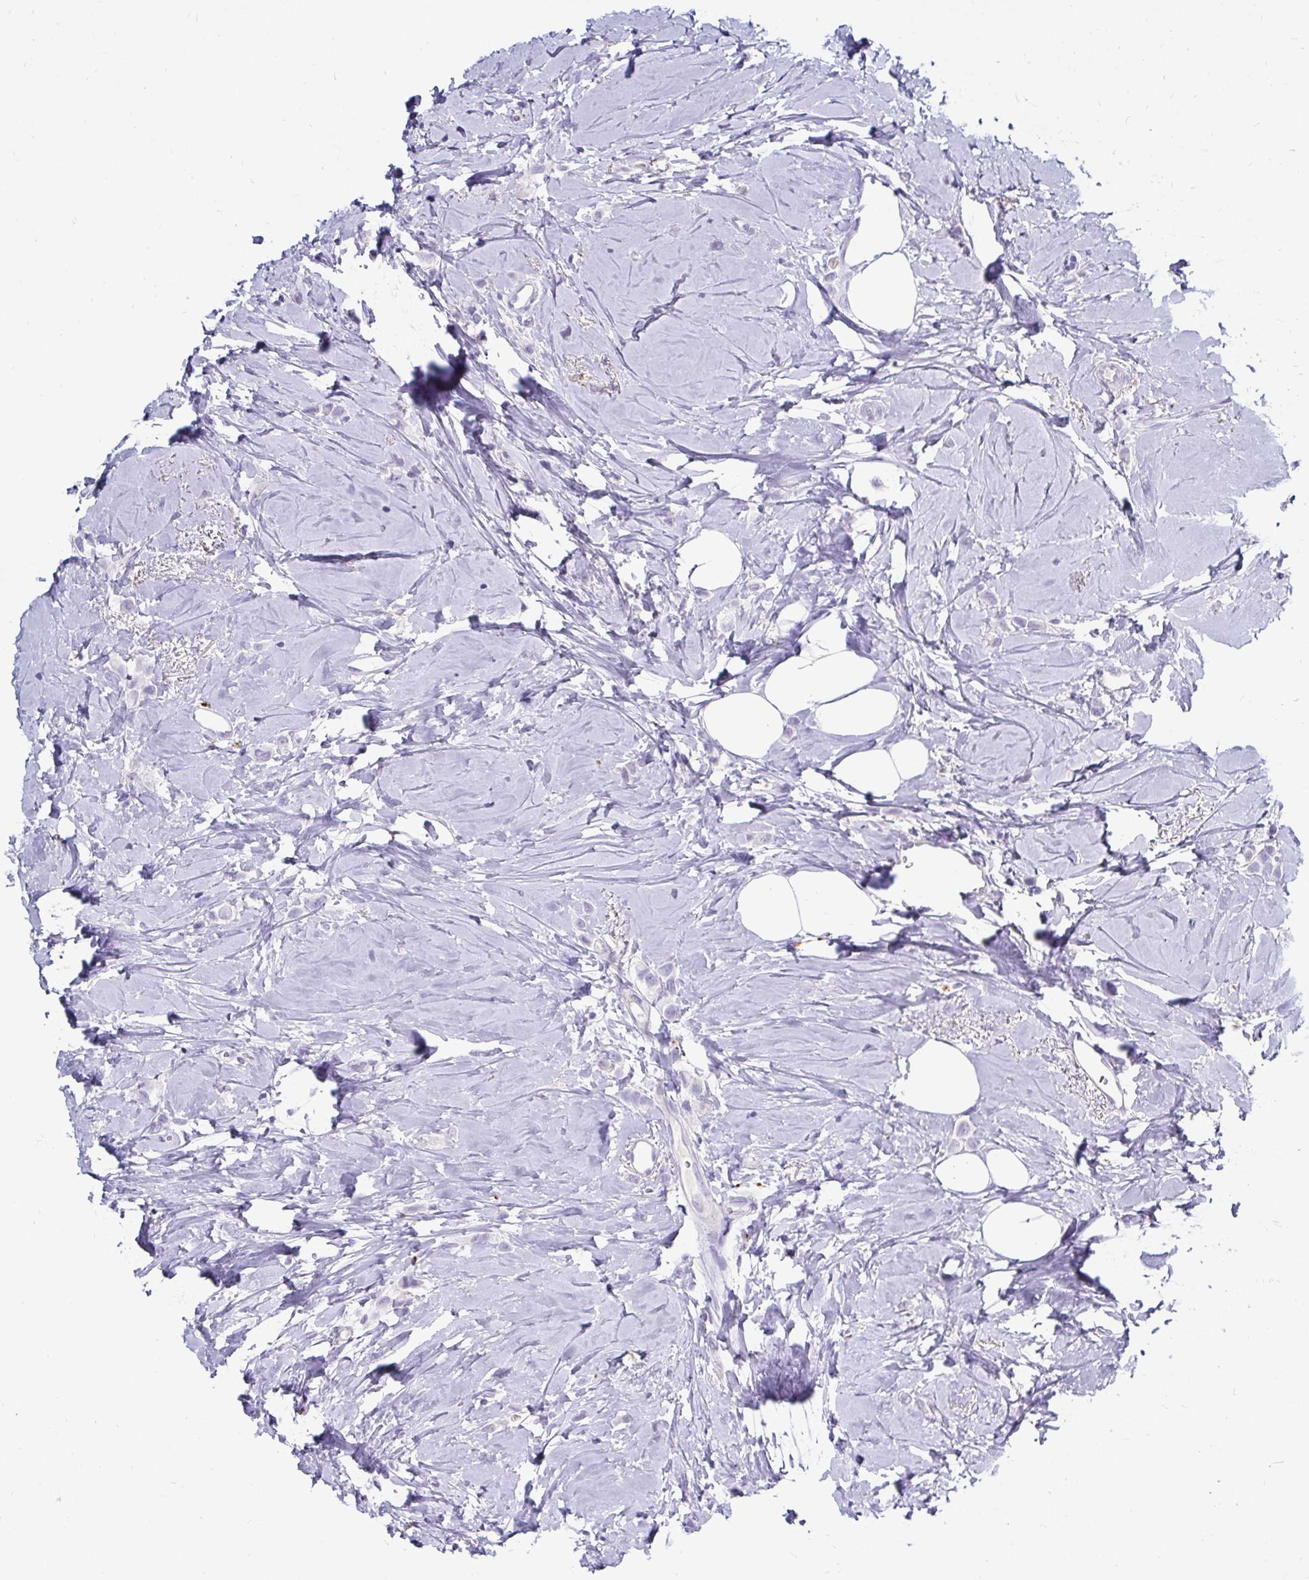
{"staining": {"intensity": "negative", "quantity": "none", "location": "none"}, "tissue": "breast cancer", "cell_type": "Tumor cells", "image_type": "cancer", "snomed": [{"axis": "morphology", "description": "Lobular carcinoma"}, {"axis": "topography", "description": "Breast"}], "caption": "Histopathology image shows no protein staining in tumor cells of breast cancer (lobular carcinoma) tissue.", "gene": "CTSZ", "patient": {"sex": "female", "age": 66}}